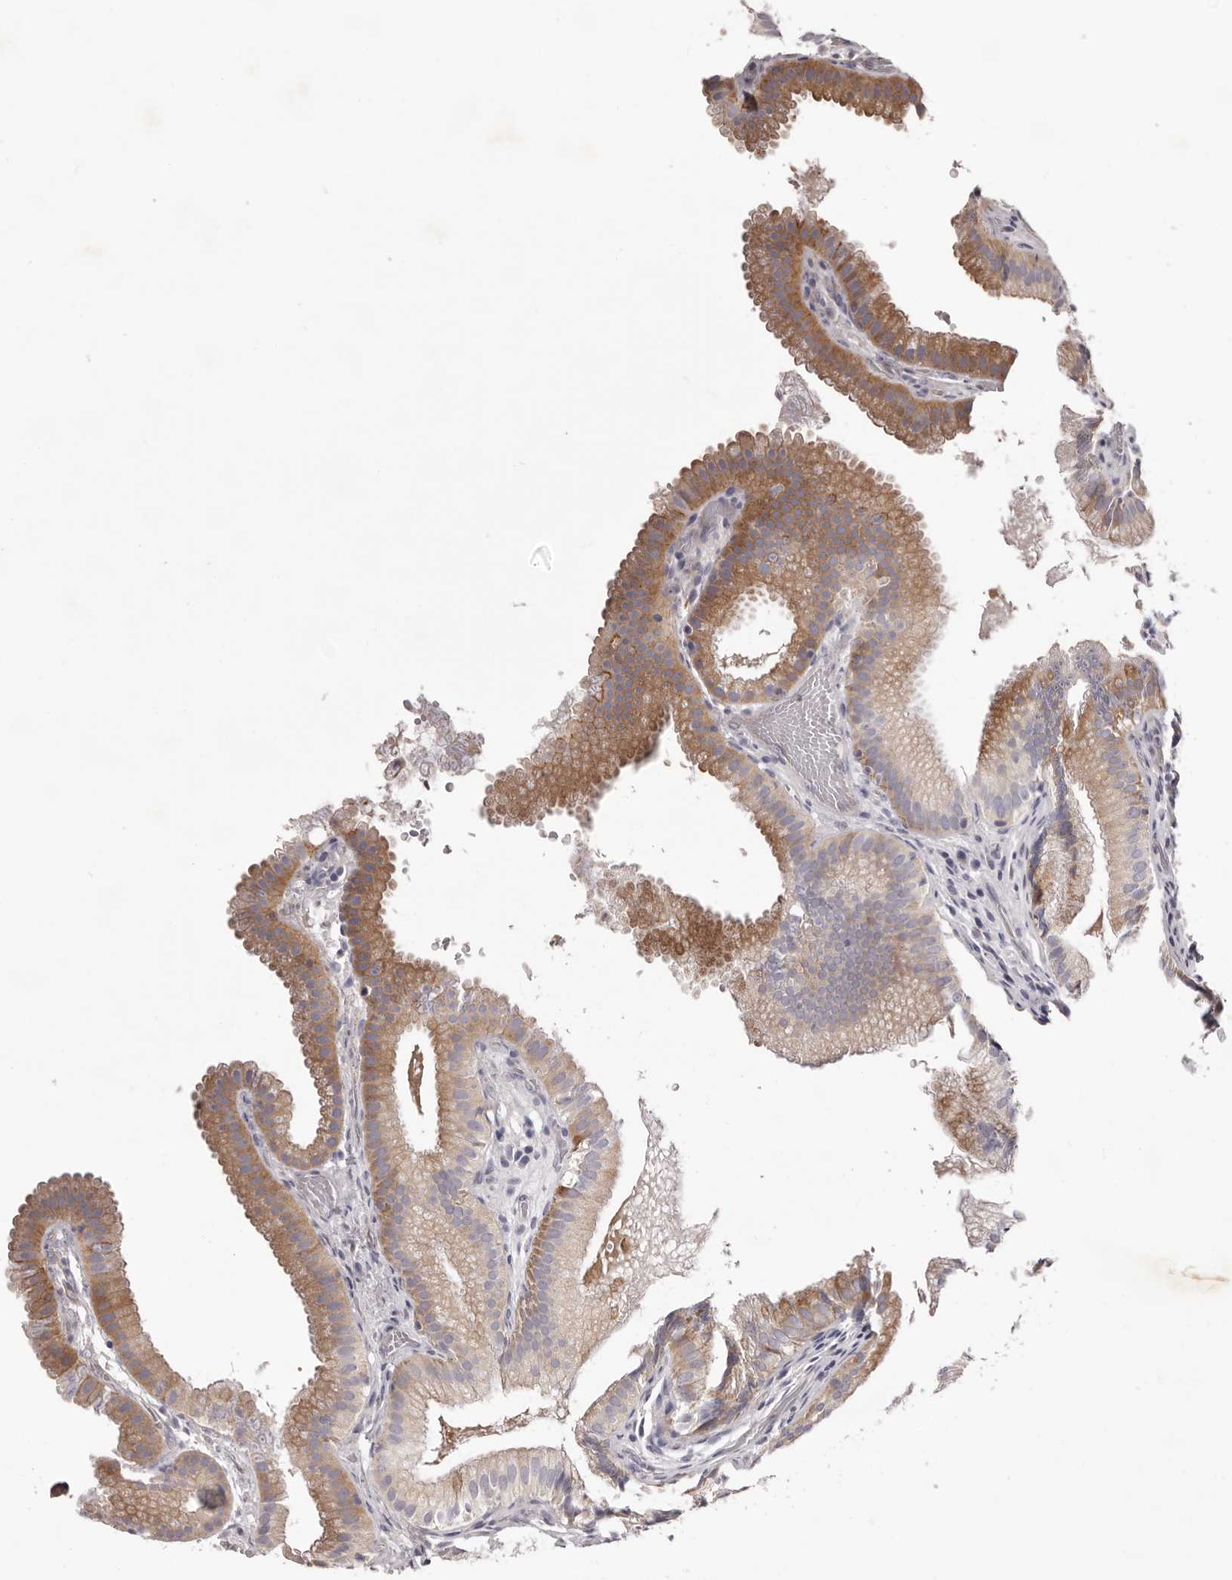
{"staining": {"intensity": "moderate", "quantity": "25%-75%", "location": "cytoplasmic/membranous"}, "tissue": "gallbladder", "cell_type": "Glandular cells", "image_type": "normal", "snomed": [{"axis": "morphology", "description": "Normal tissue, NOS"}, {"axis": "topography", "description": "Gallbladder"}], "caption": "Protein analysis of unremarkable gallbladder reveals moderate cytoplasmic/membranous staining in about 25%-75% of glandular cells.", "gene": "PEG10", "patient": {"sex": "female", "age": 30}}